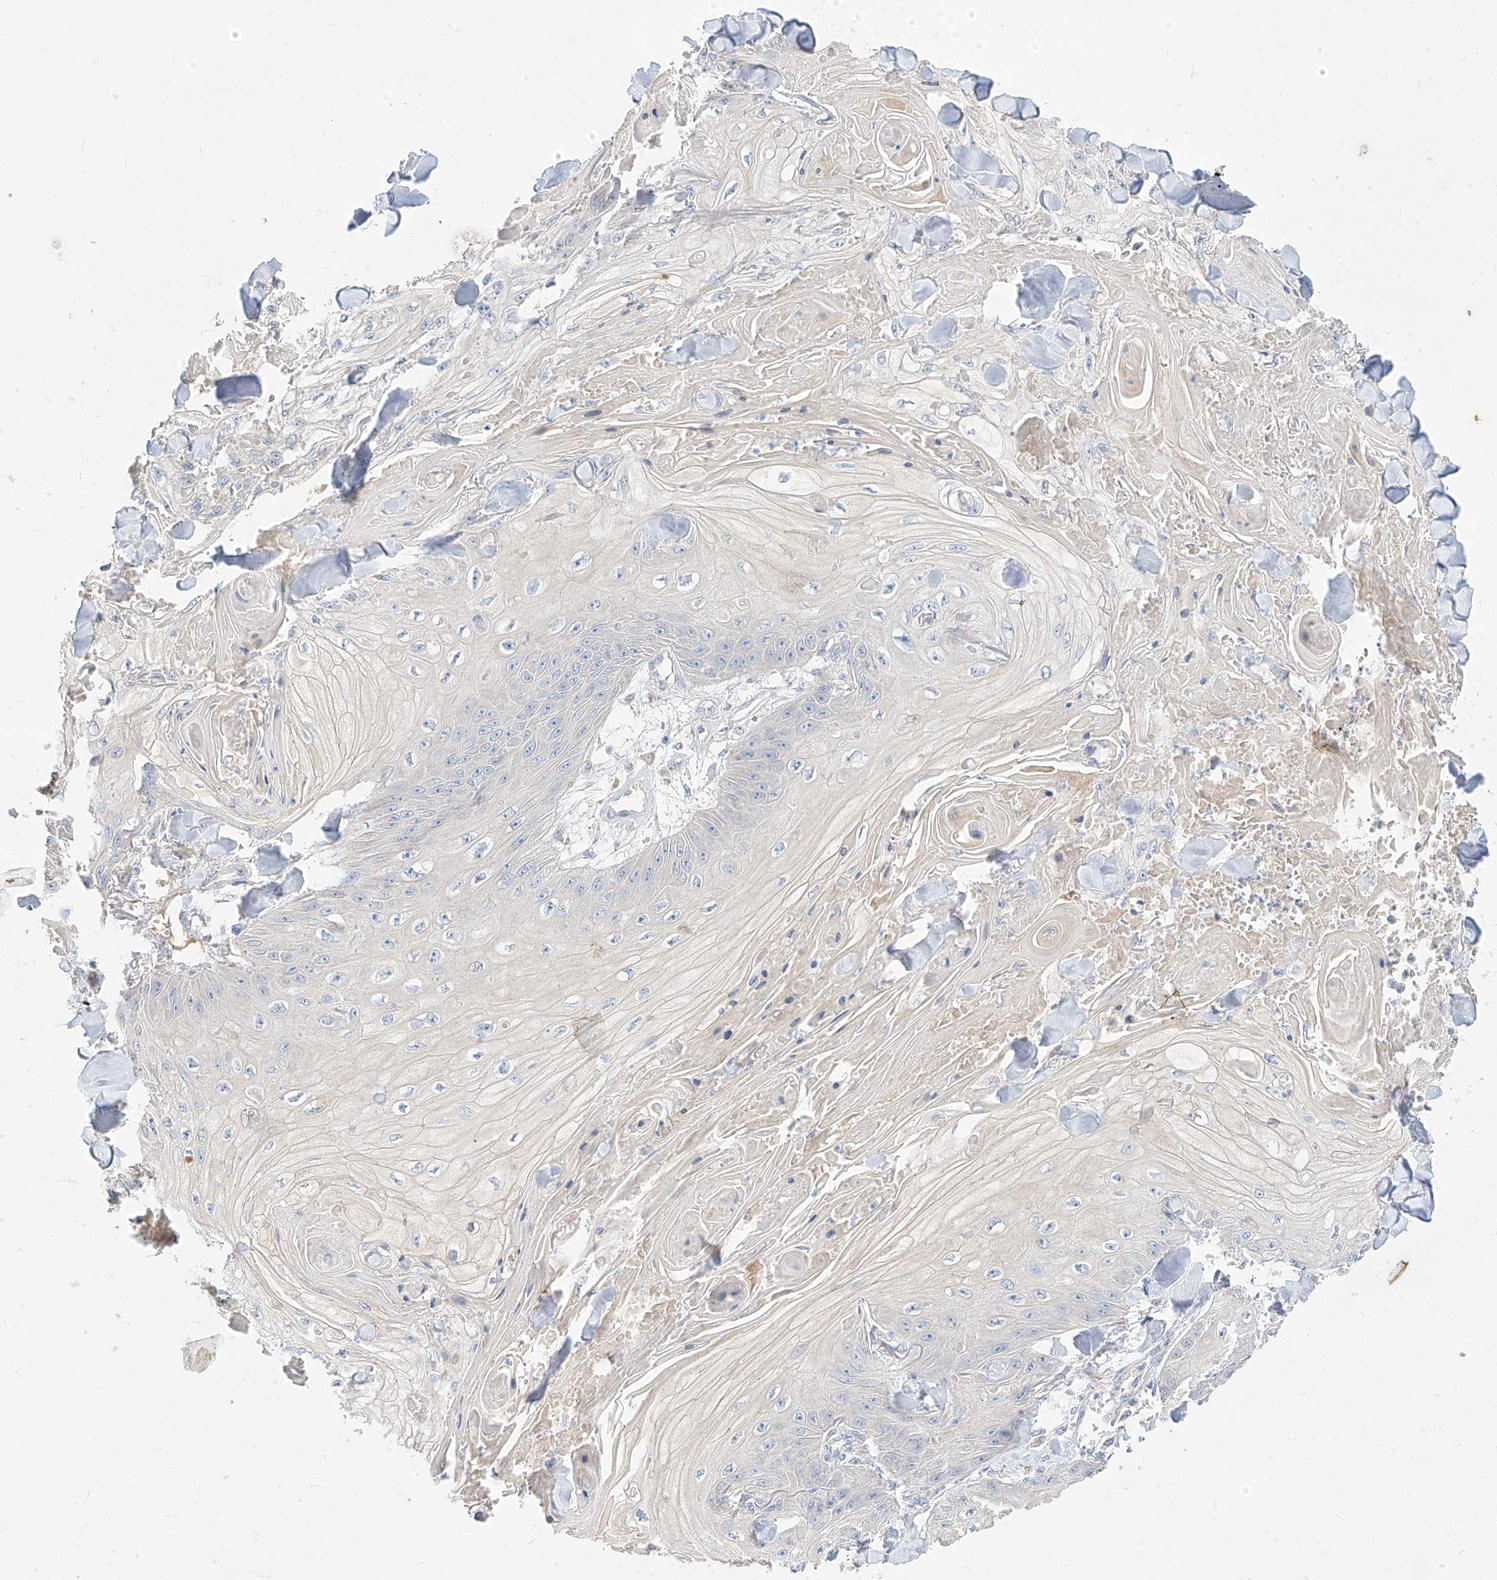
{"staining": {"intensity": "negative", "quantity": "none", "location": "none"}, "tissue": "skin cancer", "cell_type": "Tumor cells", "image_type": "cancer", "snomed": [{"axis": "morphology", "description": "Squamous cell carcinoma, NOS"}, {"axis": "topography", "description": "Skin"}], "caption": "High power microscopy micrograph of an immunohistochemistry (IHC) photomicrograph of squamous cell carcinoma (skin), revealing no significant staining in tumor cells.", "gene": "RASA2", "patient": {"sex": "male", "age": 74}}